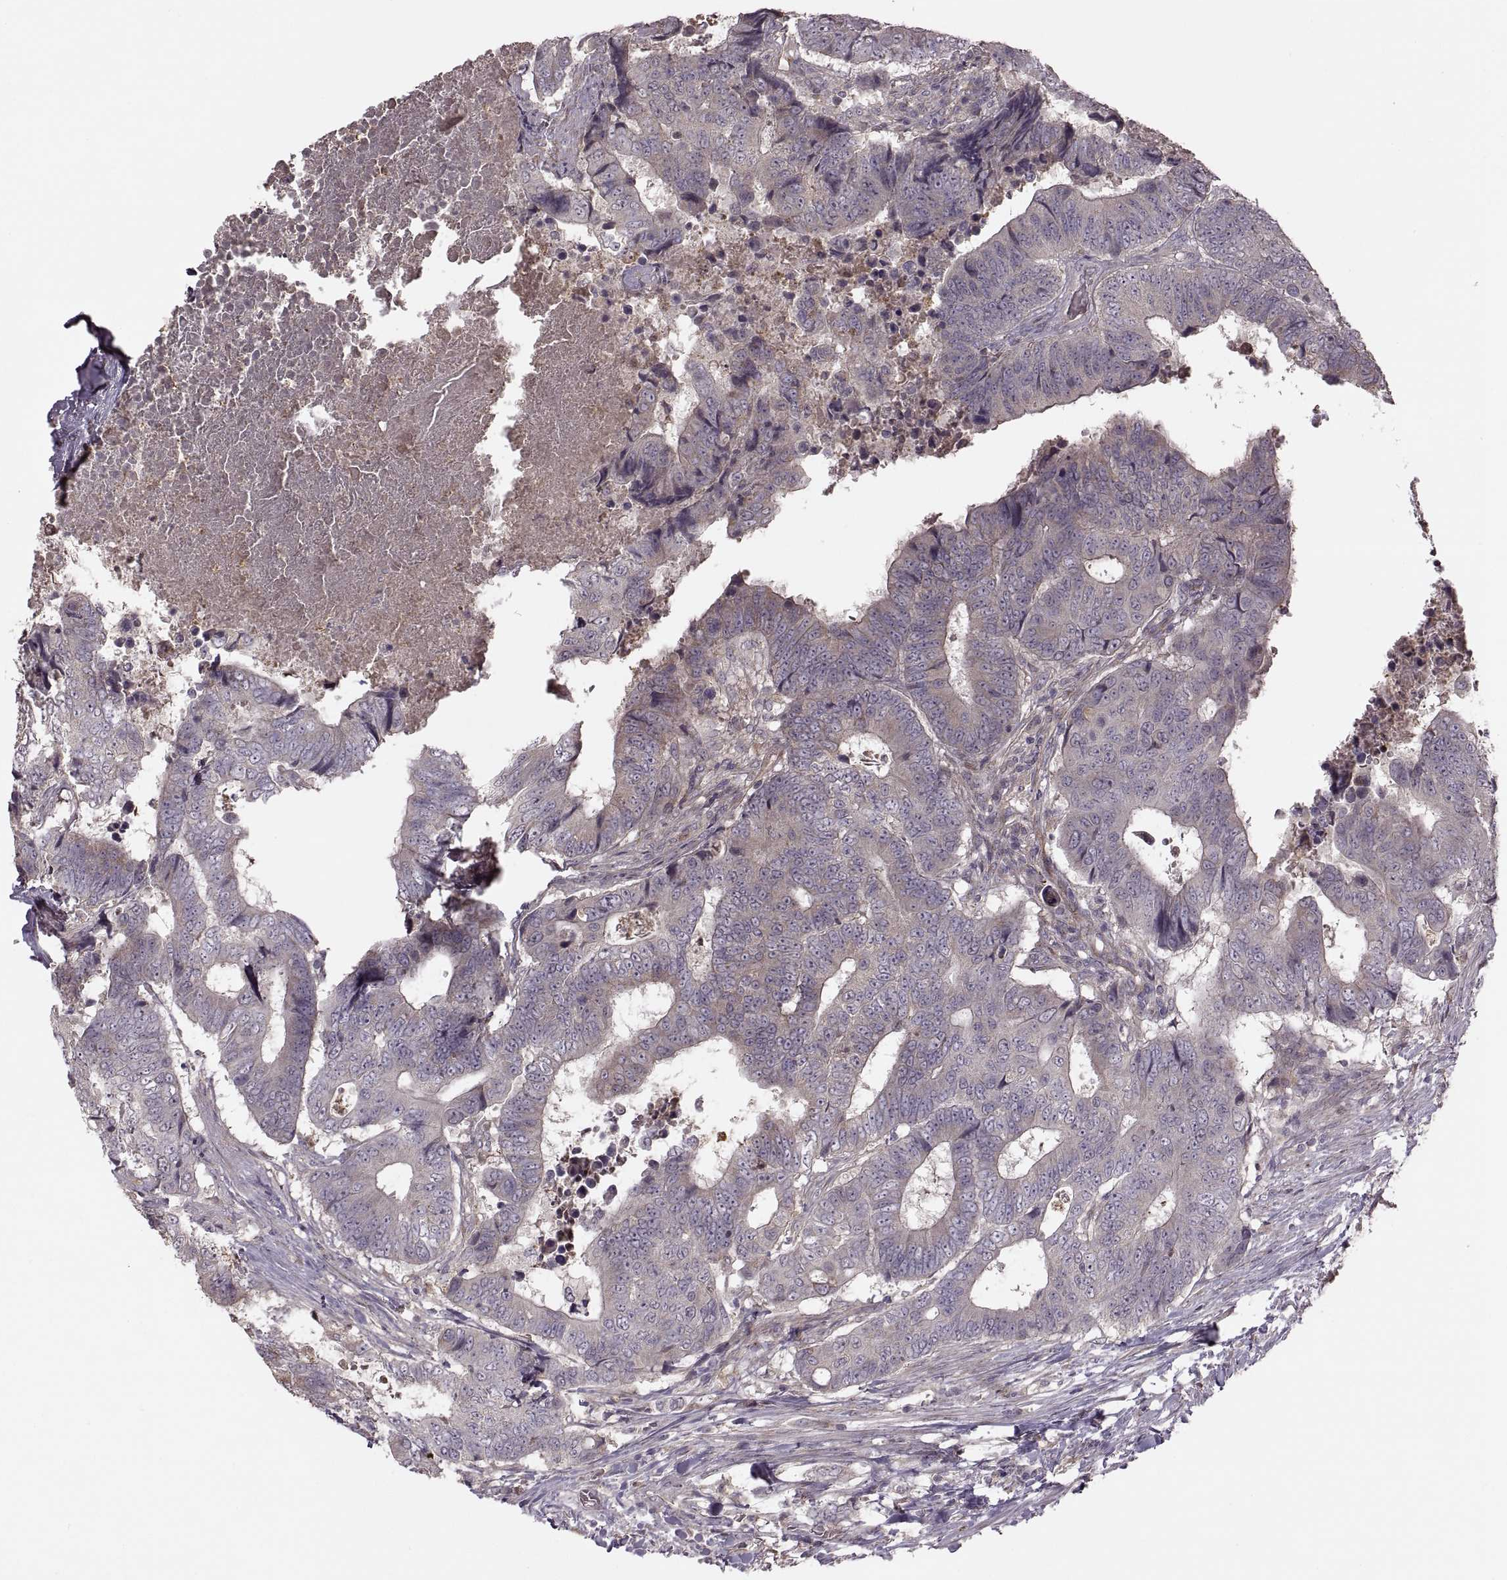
{"staining": {"intensity": "weak", "quantity": "25%-75%", "location": "cytoplasmic/membranous"}, "tissue": "colorectal cancer", "cell_type": "Tumor cells", "image_type": "cancer", "snomed": [{"axis": "morphology", "description": "Adenocarcinoma, NOS"}, {"axis": "topography", "description": "Colon"}], "caption": "Human adenocarcinoma (colorectal) stained with a brown dye displays weak cytoplasmic/membranous positive staining in approximately 25%-75% of tumor cells.", "gene": "PIERCE1", "patient": {"sex": "female", "age": 48}}